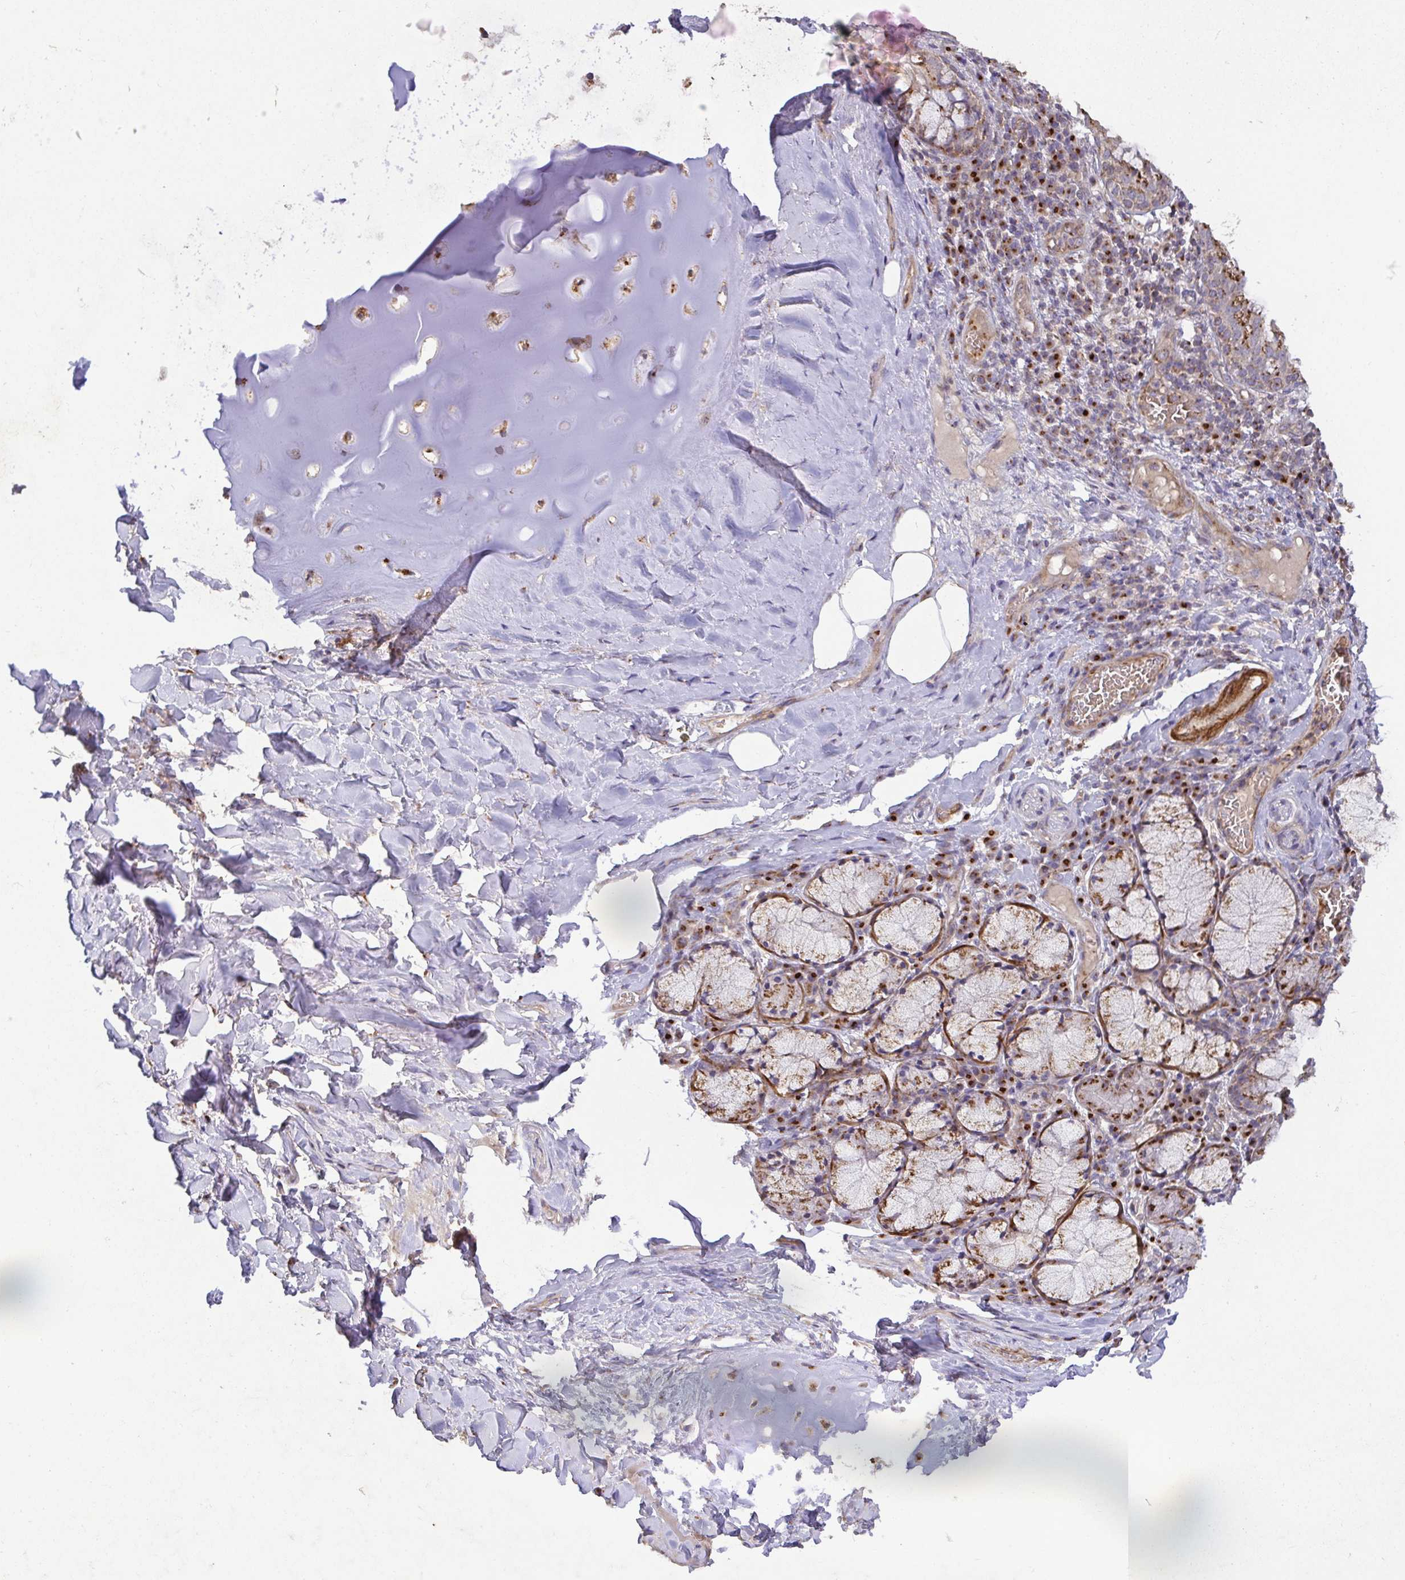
{"staining": {"intensity": "moderate", "quantity": ">75%", "location": "cytoplasmic/membranous"}, "tissue": "soft tissue", "cell_type": "Chondrocytes", "image_type": "normal", "snomed": [{"axis": "morphology", "description": "Normal tissue, NOS"}, {"axis": "topography", "description": "Cartilage tissue"}, {"axis": "topography", "description": "Bronchus"}], "caption": "Immunohistochemical staining of benign human soft tissue reveals >75% levels of moderate cytoplasmic/membranous protein positivity in about >75% of chondrocytes. The staining is performed using DAB (3,3'-diaminobenzidine) brown chromogen to label protein expression. The nuclei are counter-stained blue using hematoxylin.", "gene": "TM9SF4", "patient": {"sex": "male", "age": 56}}